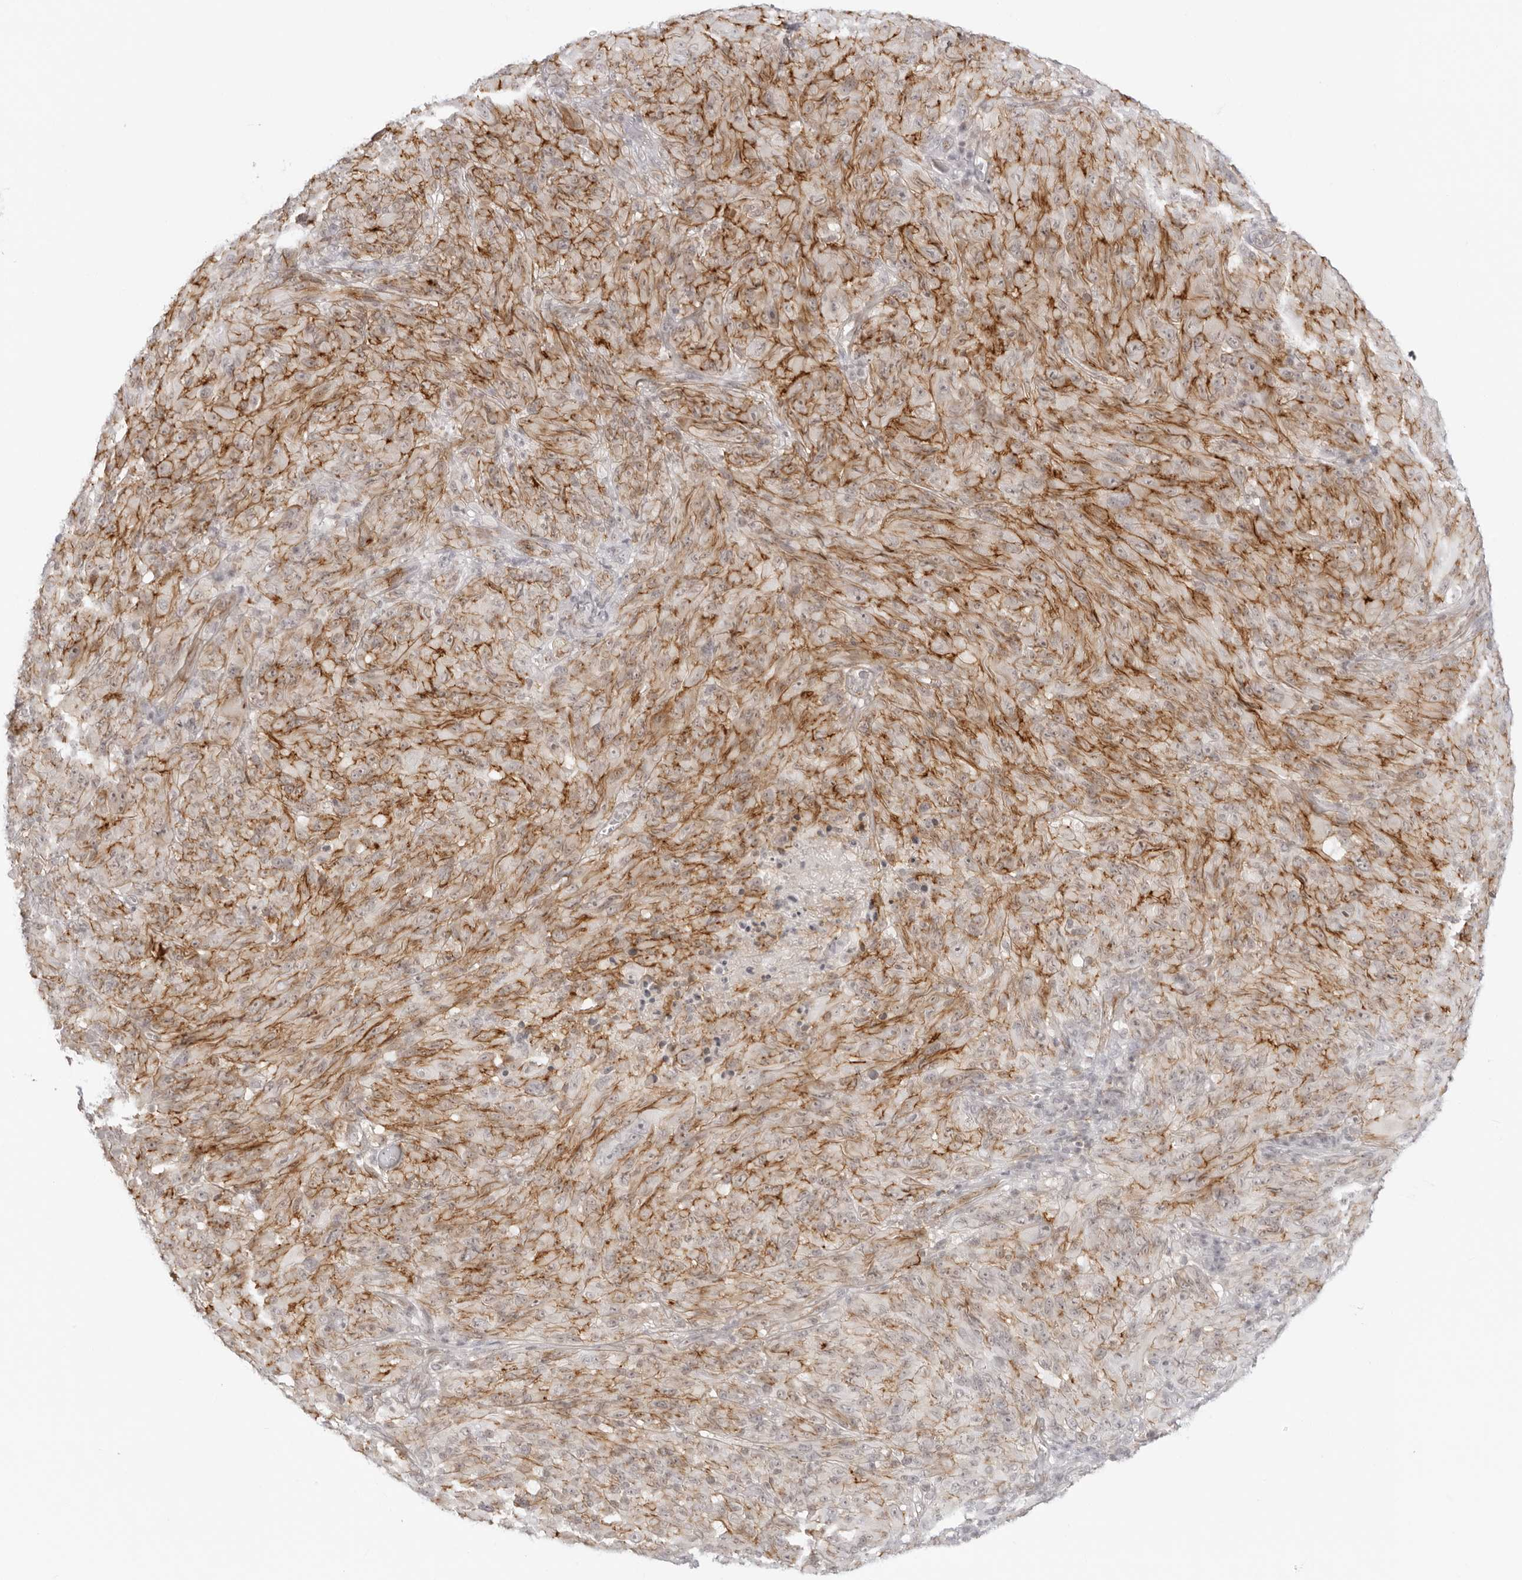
{"staining": {"intensity": "moderate", "quantity": ">75%", "location": "cytoplasmic/membranous"}, "tissue": "melanoma", "cell_type": "Tumor cells", "image_type": "cancer", "snomed": [{"axis": "morphology", "description": "Malignant melanoma, NOS"}, {"axis": "topography", "description": "Skin of head"}], "caption": "There is medium levels of moderate cytoplasmic/membranous staining in tumor cells of melanoma, as demonstrated by immunohistochemical staining (brown color).", "gene": "TRAPPC3", "patient": {"sex": "male", "age": 96}}